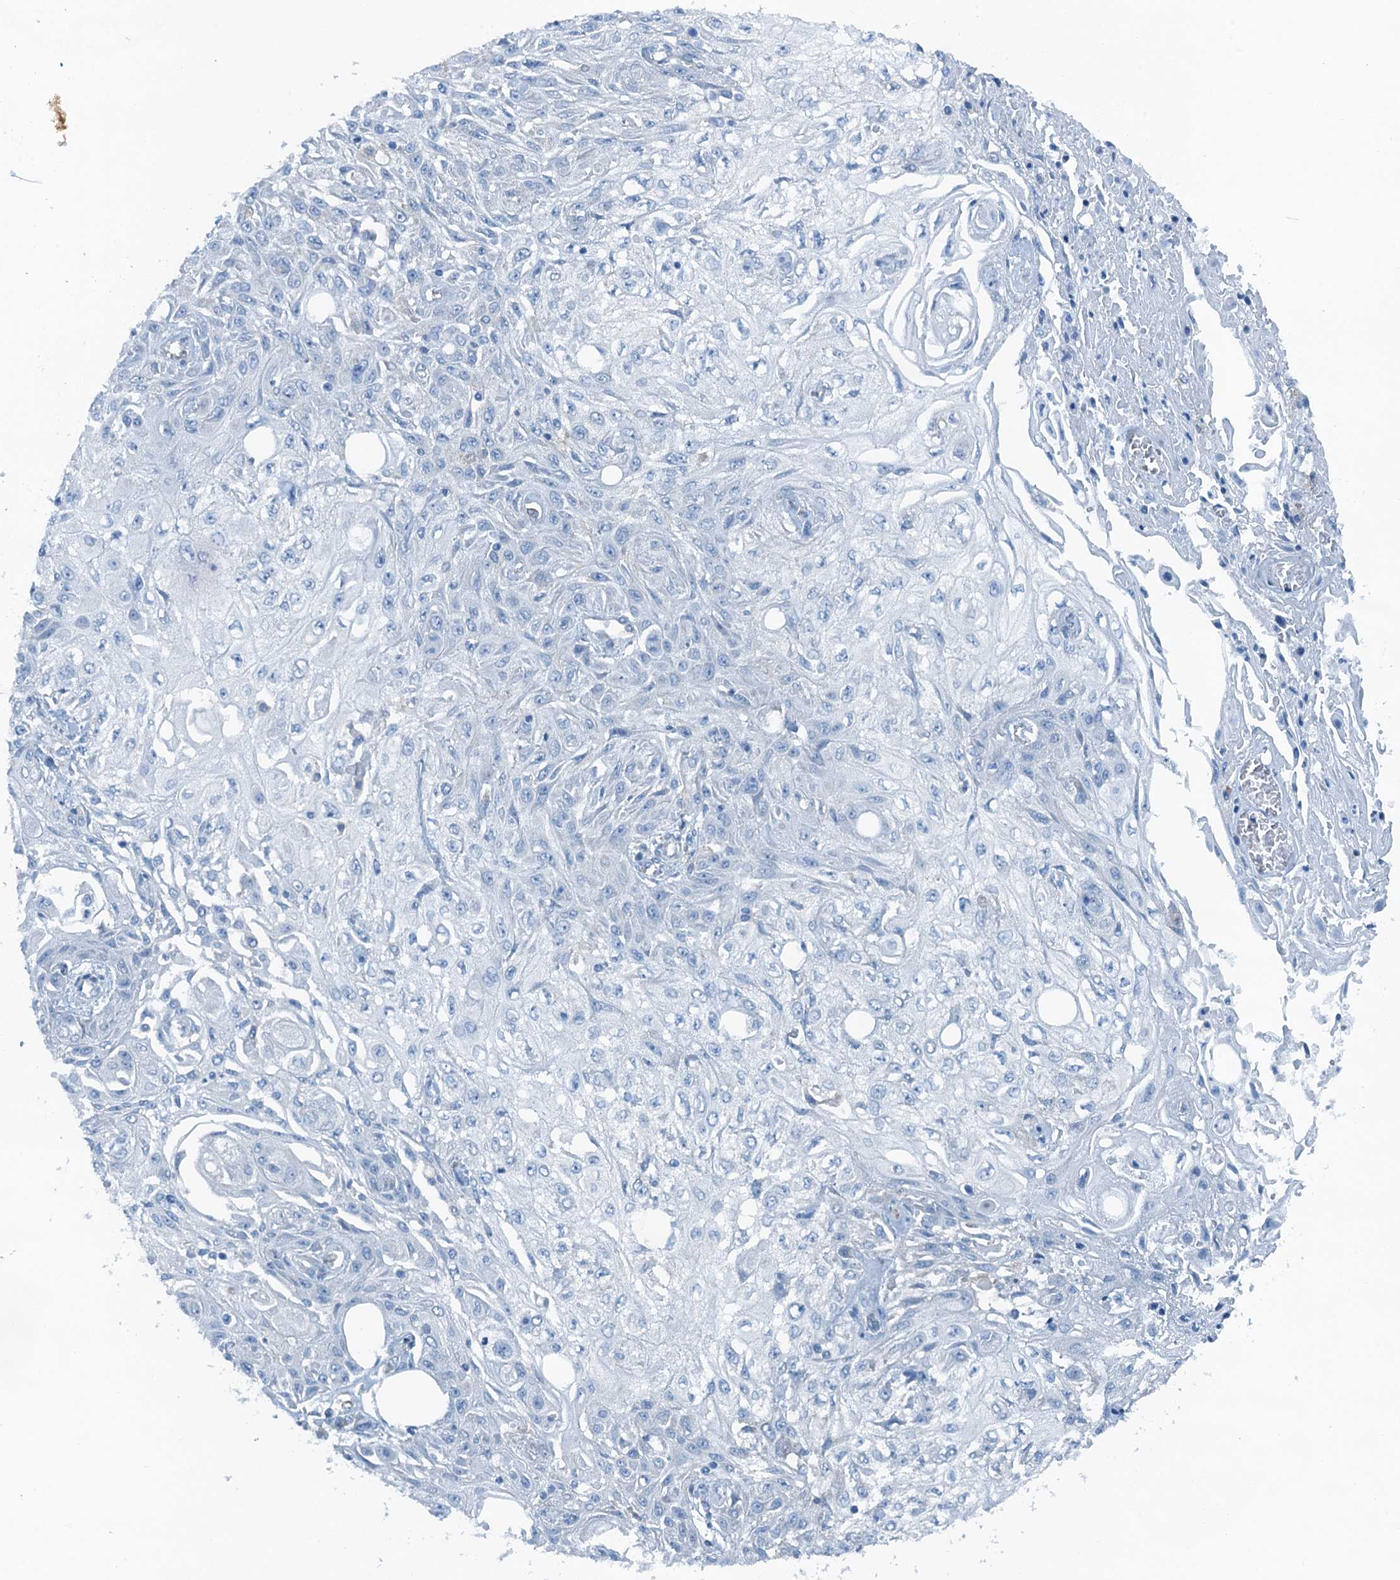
{"staining": {"intensity": "negative", "quantity": "none", "location": "none"}, "tissue": "skin cancer", "cell_type": "Tumor cells", "image_type": "cancer", "snomed": [{"axis": "morphology", "description": "Squamous cell carcinoma, NOS"}, {"axis": "morphology", "description": "Squamous cell carcinoma, metastatic, NOS"}, {"axis": "topography", "description": "Skin"}, {"axis": "topography", "description": "Lymph node"}], "caption": "The image reveals no significant staining in tumor cells of skin metastatic squamous cell carcinoma.", "gene": "TMOD2", "patient": {"sex": "male", "age": 75}}